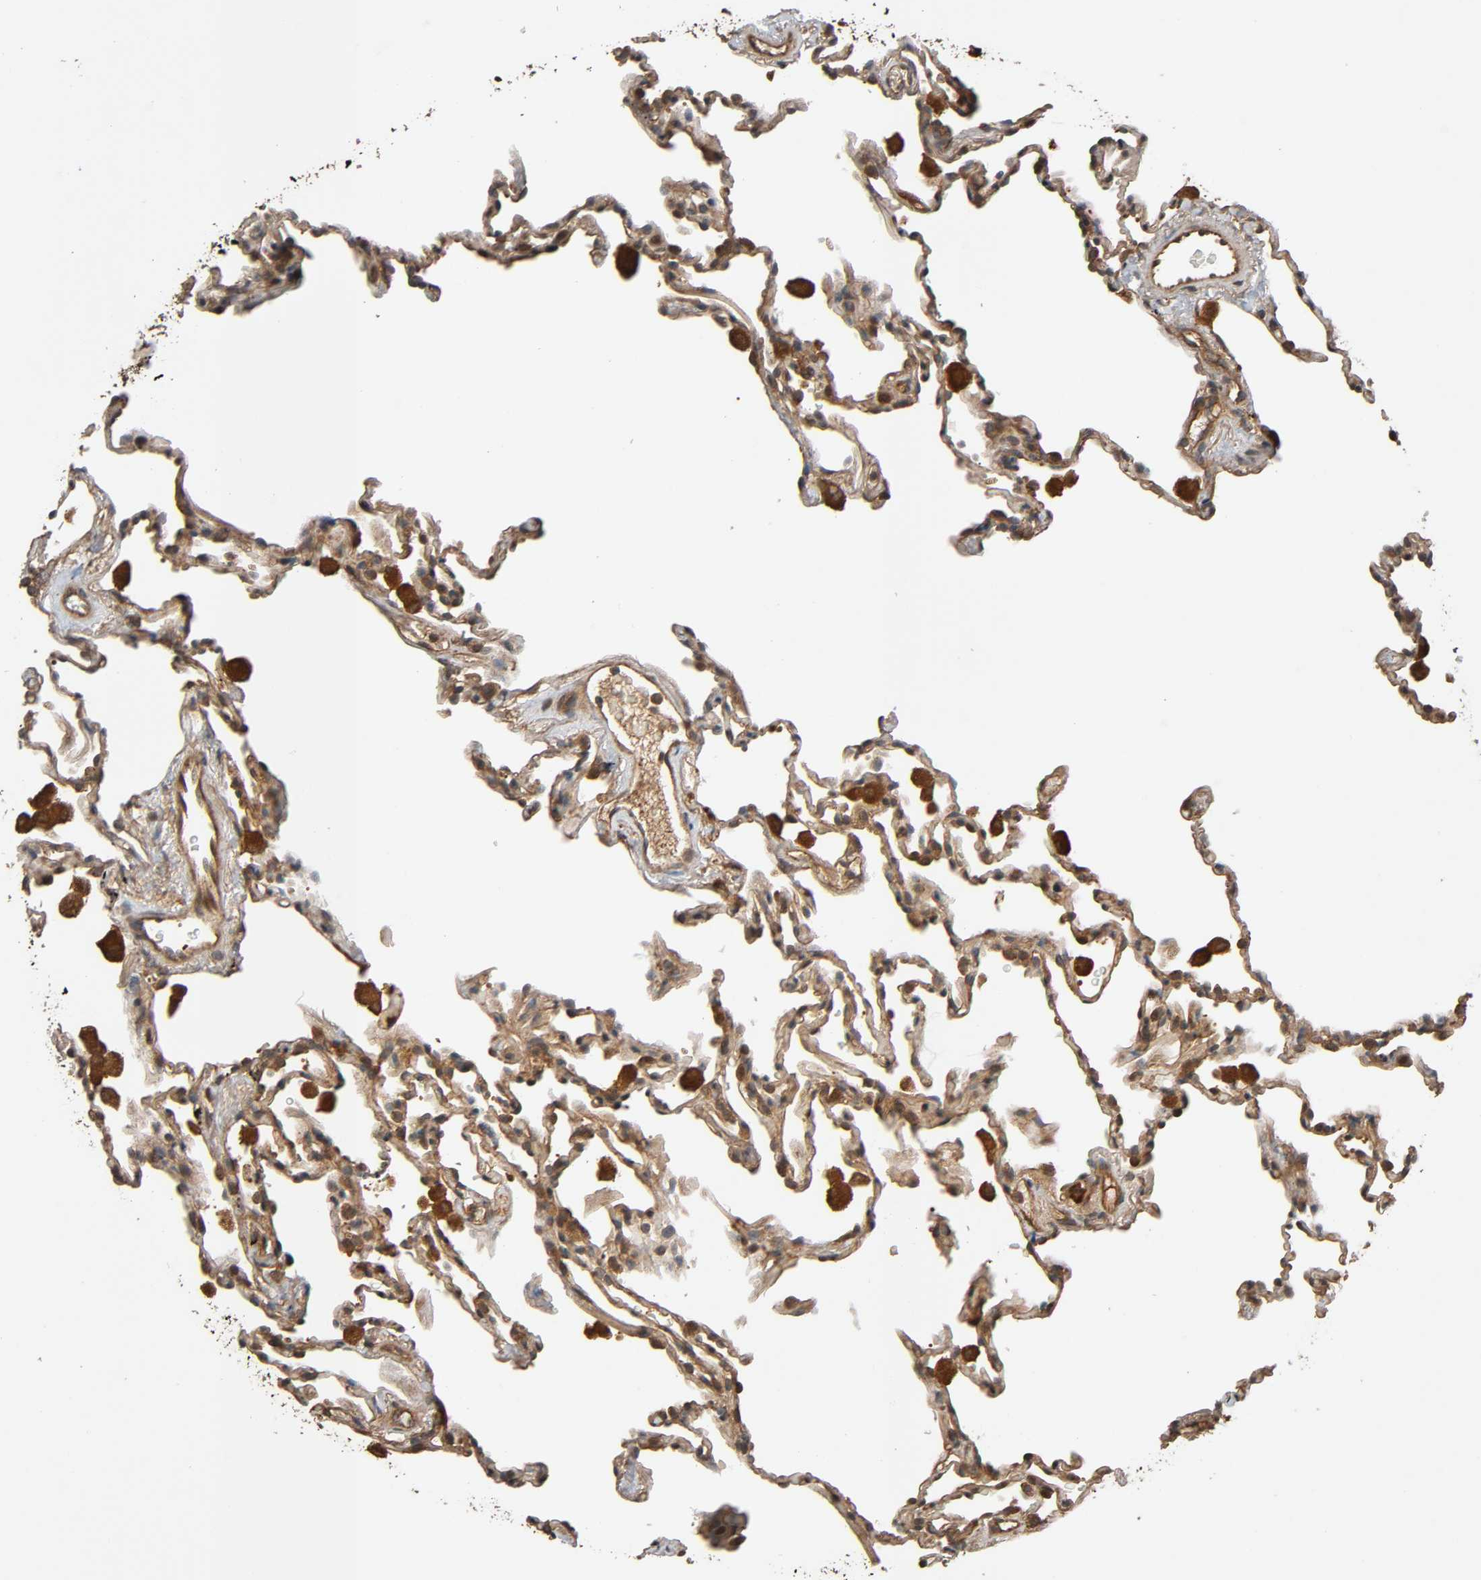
{"staining": {"intensity": "moderate", "quantity": ">75%", "location": "cytoplasmic/membranous"}, "tissue": "lung", "cell_type": "Alveolar cells", "image_type": "normal", "snomed": [{"axis": "morphology", "description": "Normal tissue, NOS"}, {"axis": "morphology", "description": "Soft tissue tumor metastatic"}, {"axis": "topography", "description": "Lung"}], "caption": "Immunohistochemical staining of normal human lung reveals moderate cytoplasmic/membranous protein expression in about >75% of alveolar cells.", "gene": "MAP3K8", "patient": {"sex": "male", "age": 59}}